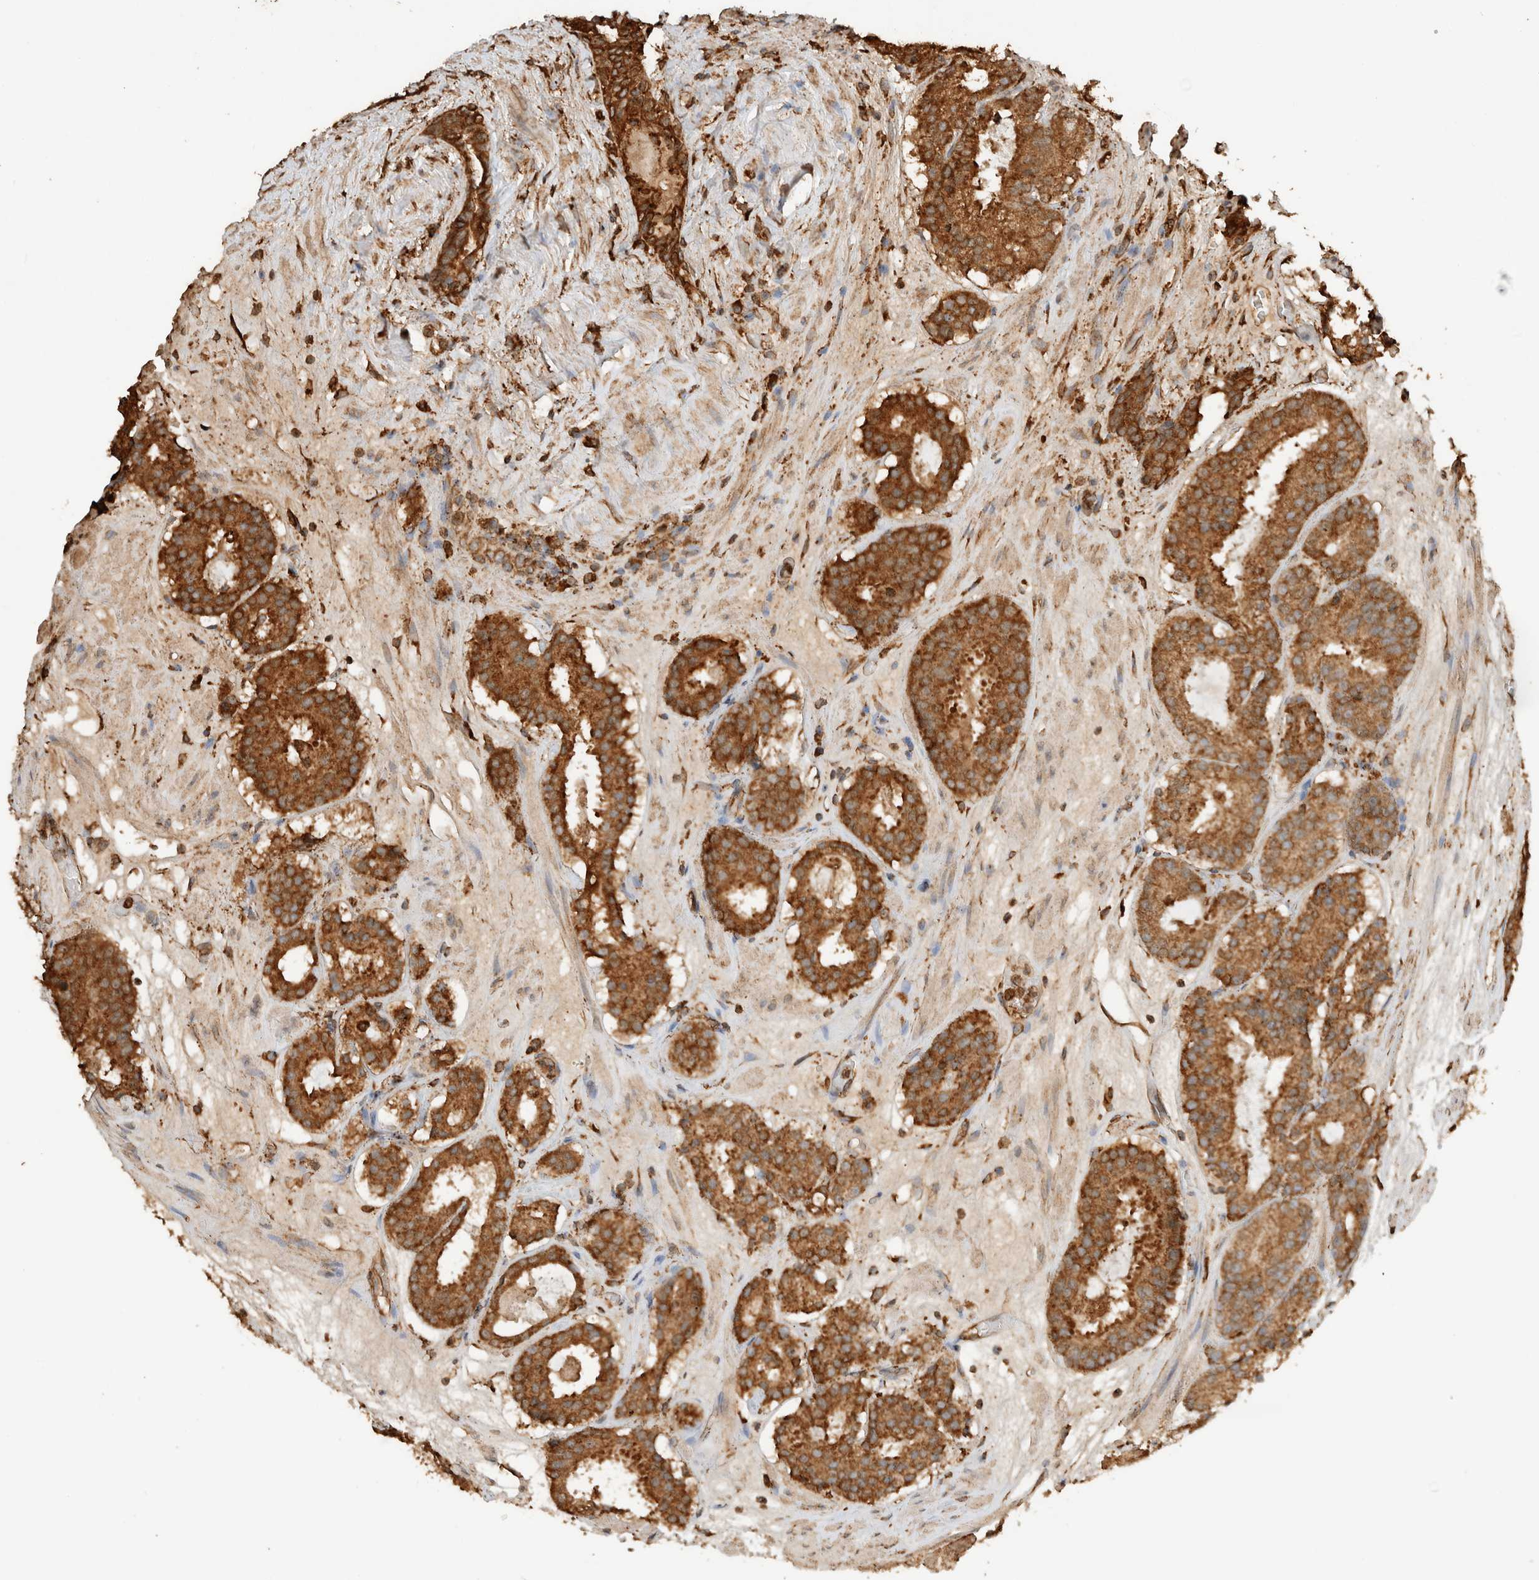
{"staining": {"intensity": "strong", "quantity": ">75%", "location": "cytoplasmic/membranous"}, "tissue": "prostate cancer", "cell_type": "Tumor cells", "image_type": "cancer", "snomed": [{"axis": "morphology", "description": "Adenocarcinoma, Low grade"}, {"axis": "topography", "description": "Prostate"}], "caption": "An image of human prostate cancer stained for a protein exhibits strong cytoplasmic/membranous brown staining in tumor cells. (IHC, brightfield microscopy, high magnification).", "gene": "ERAP1", "patient": {"sex": "male", "age": 69}}